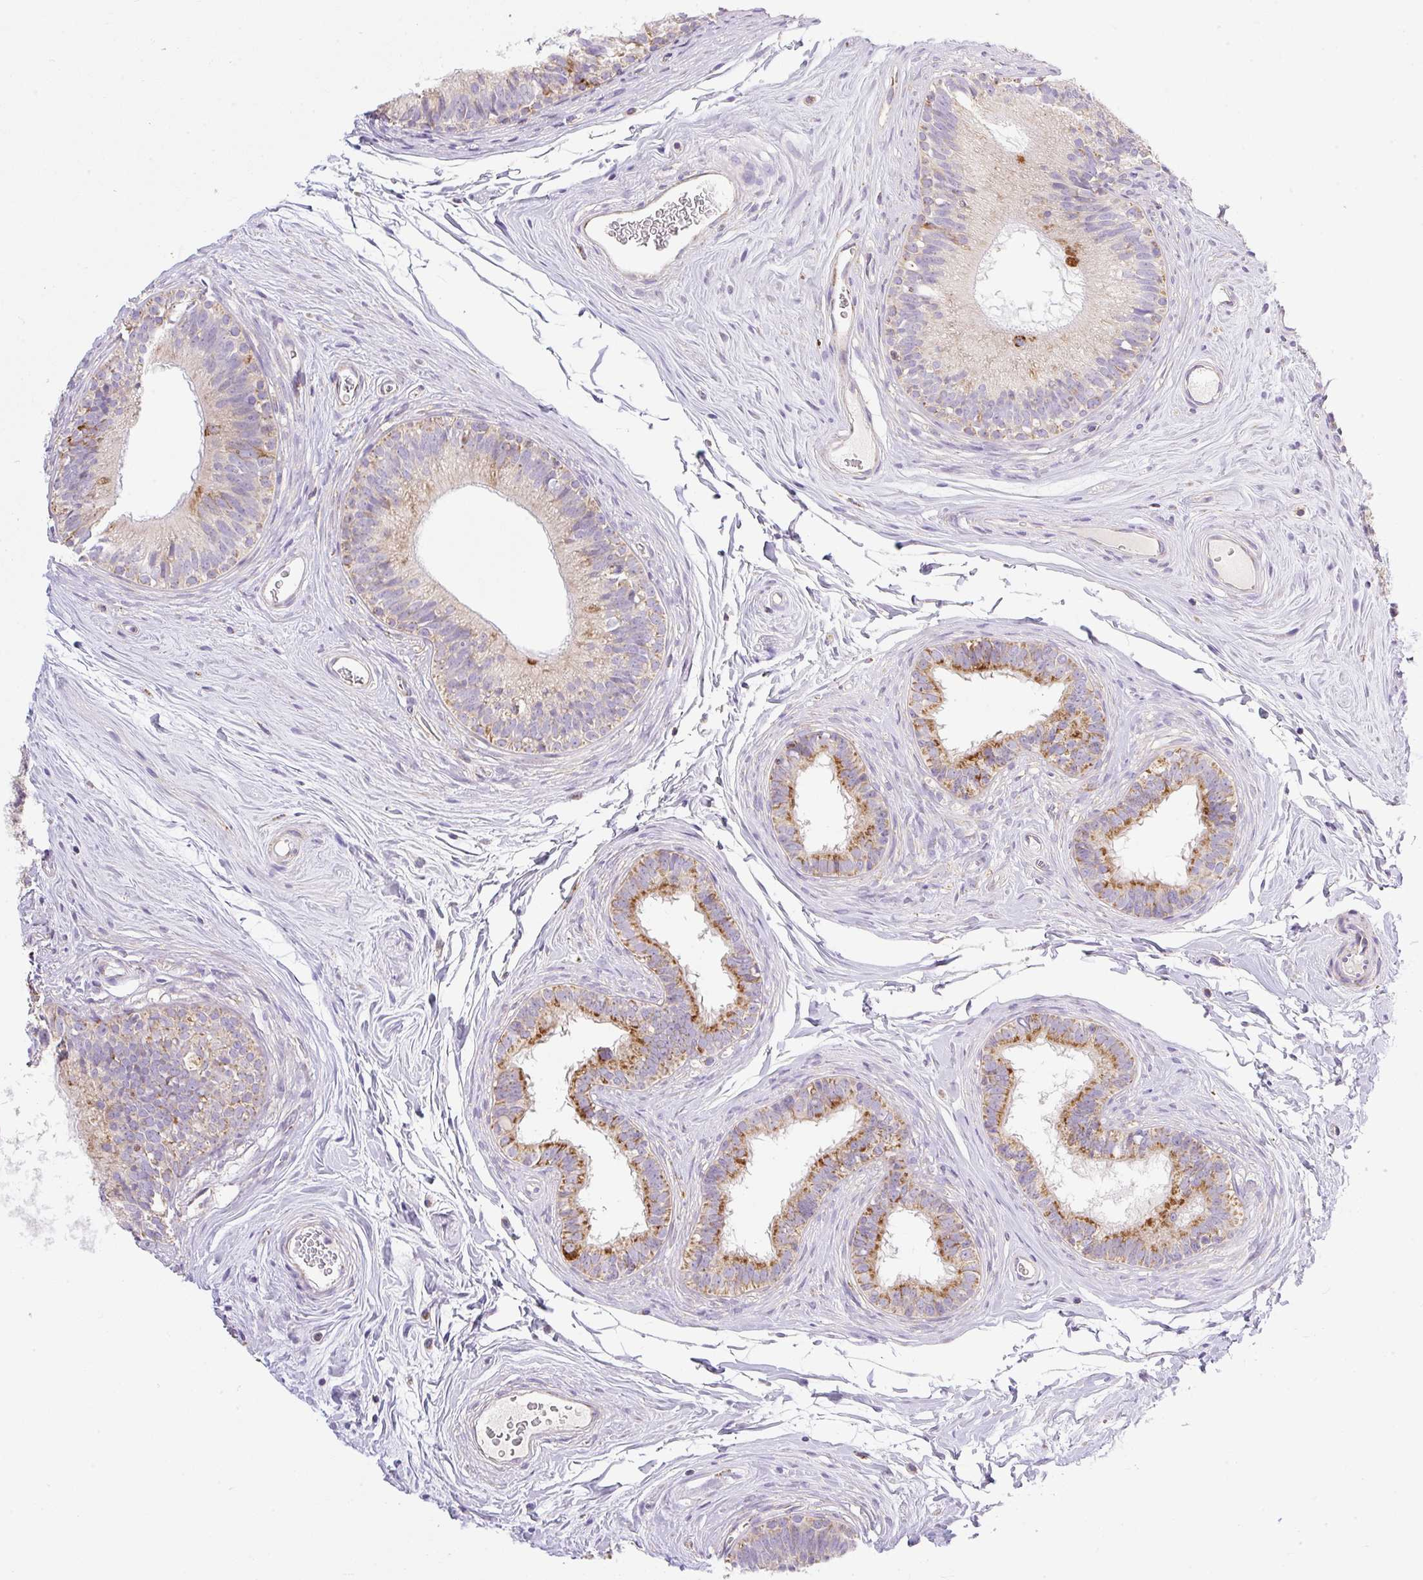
{"staining": {"intensity": "moderate", "quantity": "25%-75%", "location": "cytoplasmic/membranous"}, "tissue": "epididymis", "cell_type": "Glandular cells", "image_type": "normal", "snomed": [{"axis": "morphology", "description": "Normal tissue, NOS"}, {"axis": "topography", "description": "Epididymis"}], "caption": "This micrograph displays immunohistochemistry (IHC) staining of benign human epididymis, with medium moderate cytoplasmic/membranous expression in about 25%-75% of glandular cells.", "gene": "DAAM2", "patient": {"sex": "male", "age": 33}}